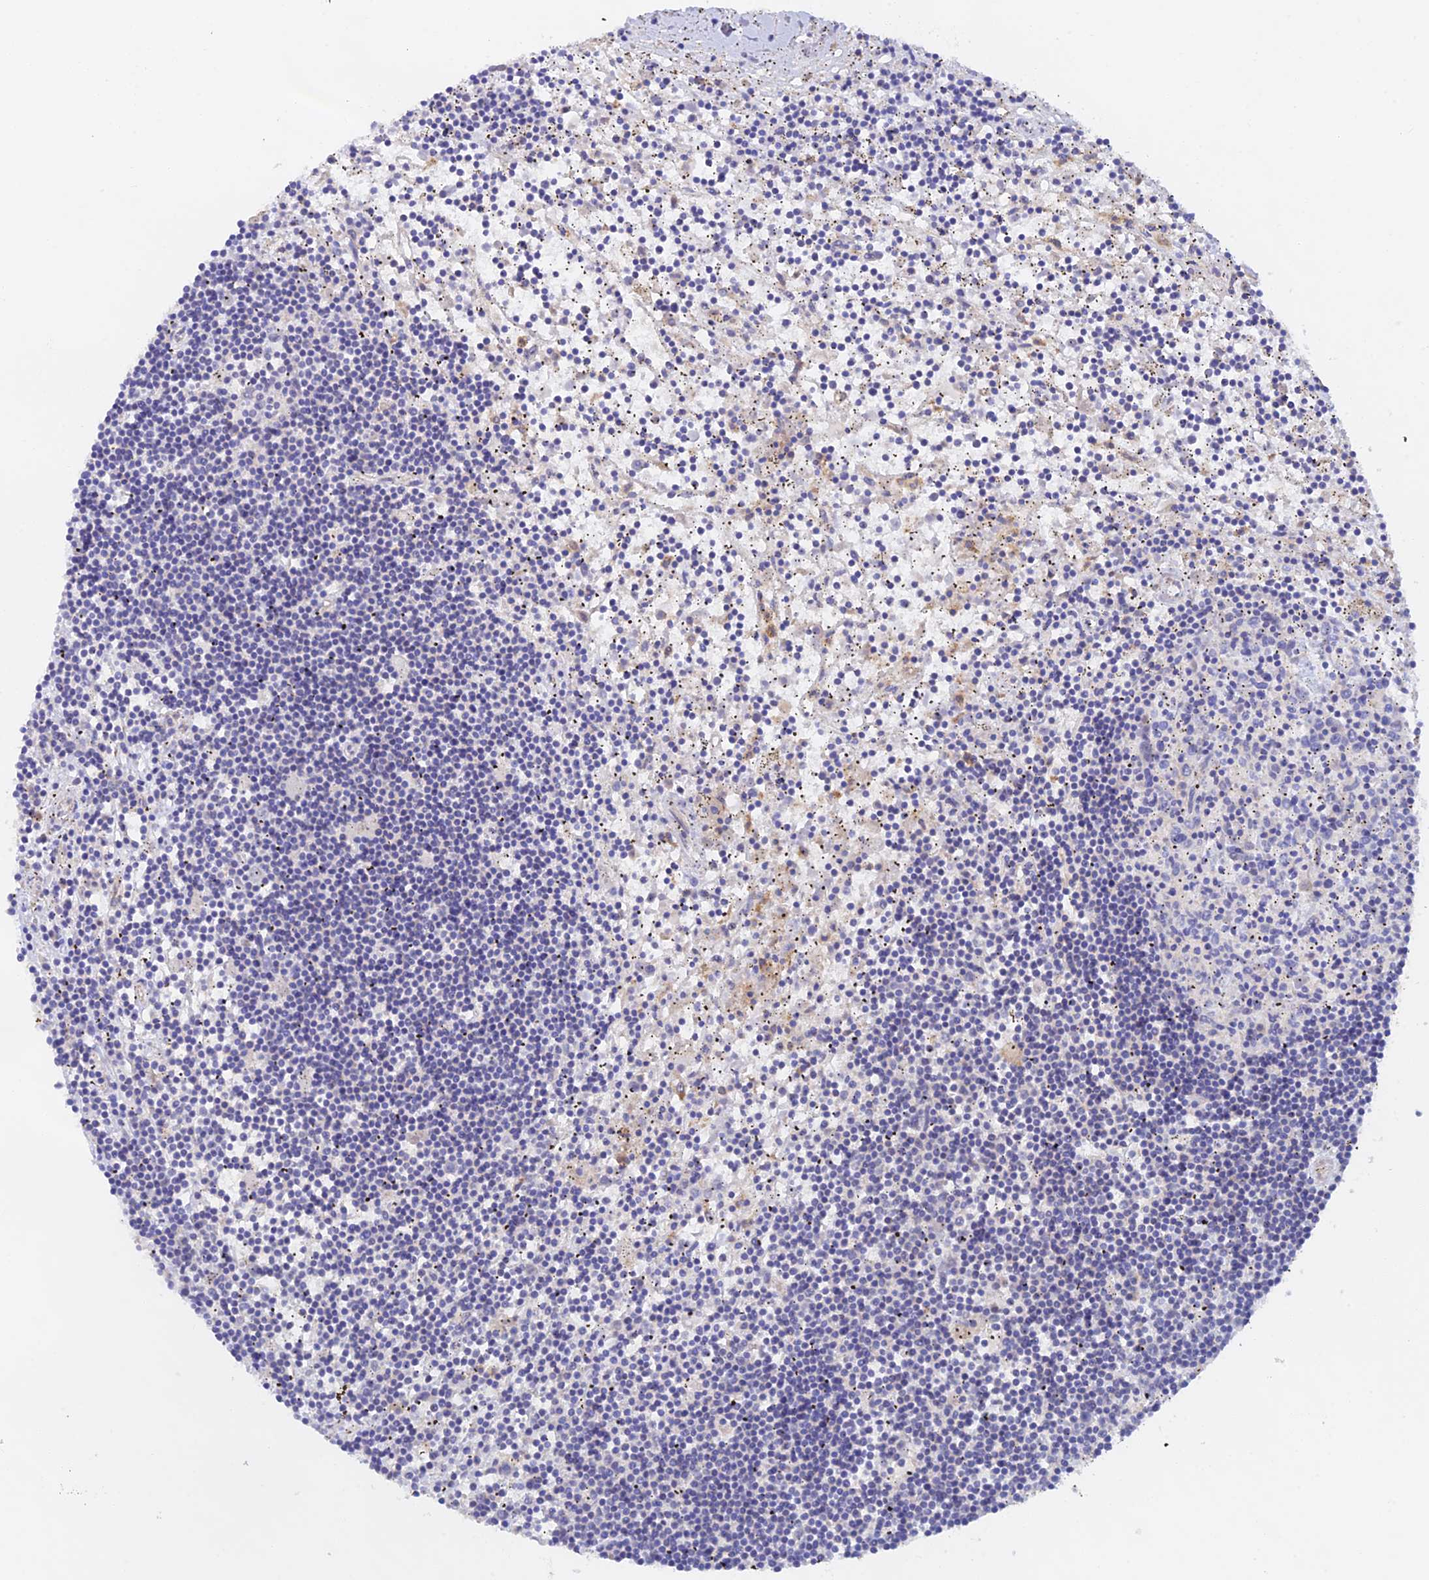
{"staining": {"intensity": "negative", "quantity": "none", "location": "none"}, "tissue": "lymphoma", "cell_type": "Tumor cells", "image_type": "cancer", "snomed": [{"axis": "morphology", "description": "Malignant lymphoma, non-Hodgkin's type, Low grade"}, {"axis": "topography", "description": "Spleen"}], "caption": "The image exhibits no staining of tumor cells in low-grade malignant lymphoma, non-Hodgkin's type. (Immunohistochemistry (ihc), brightfield microscopy, high magnification).", "gene": "RANBP6", "patient": {"sex": "male", "age": 76}}